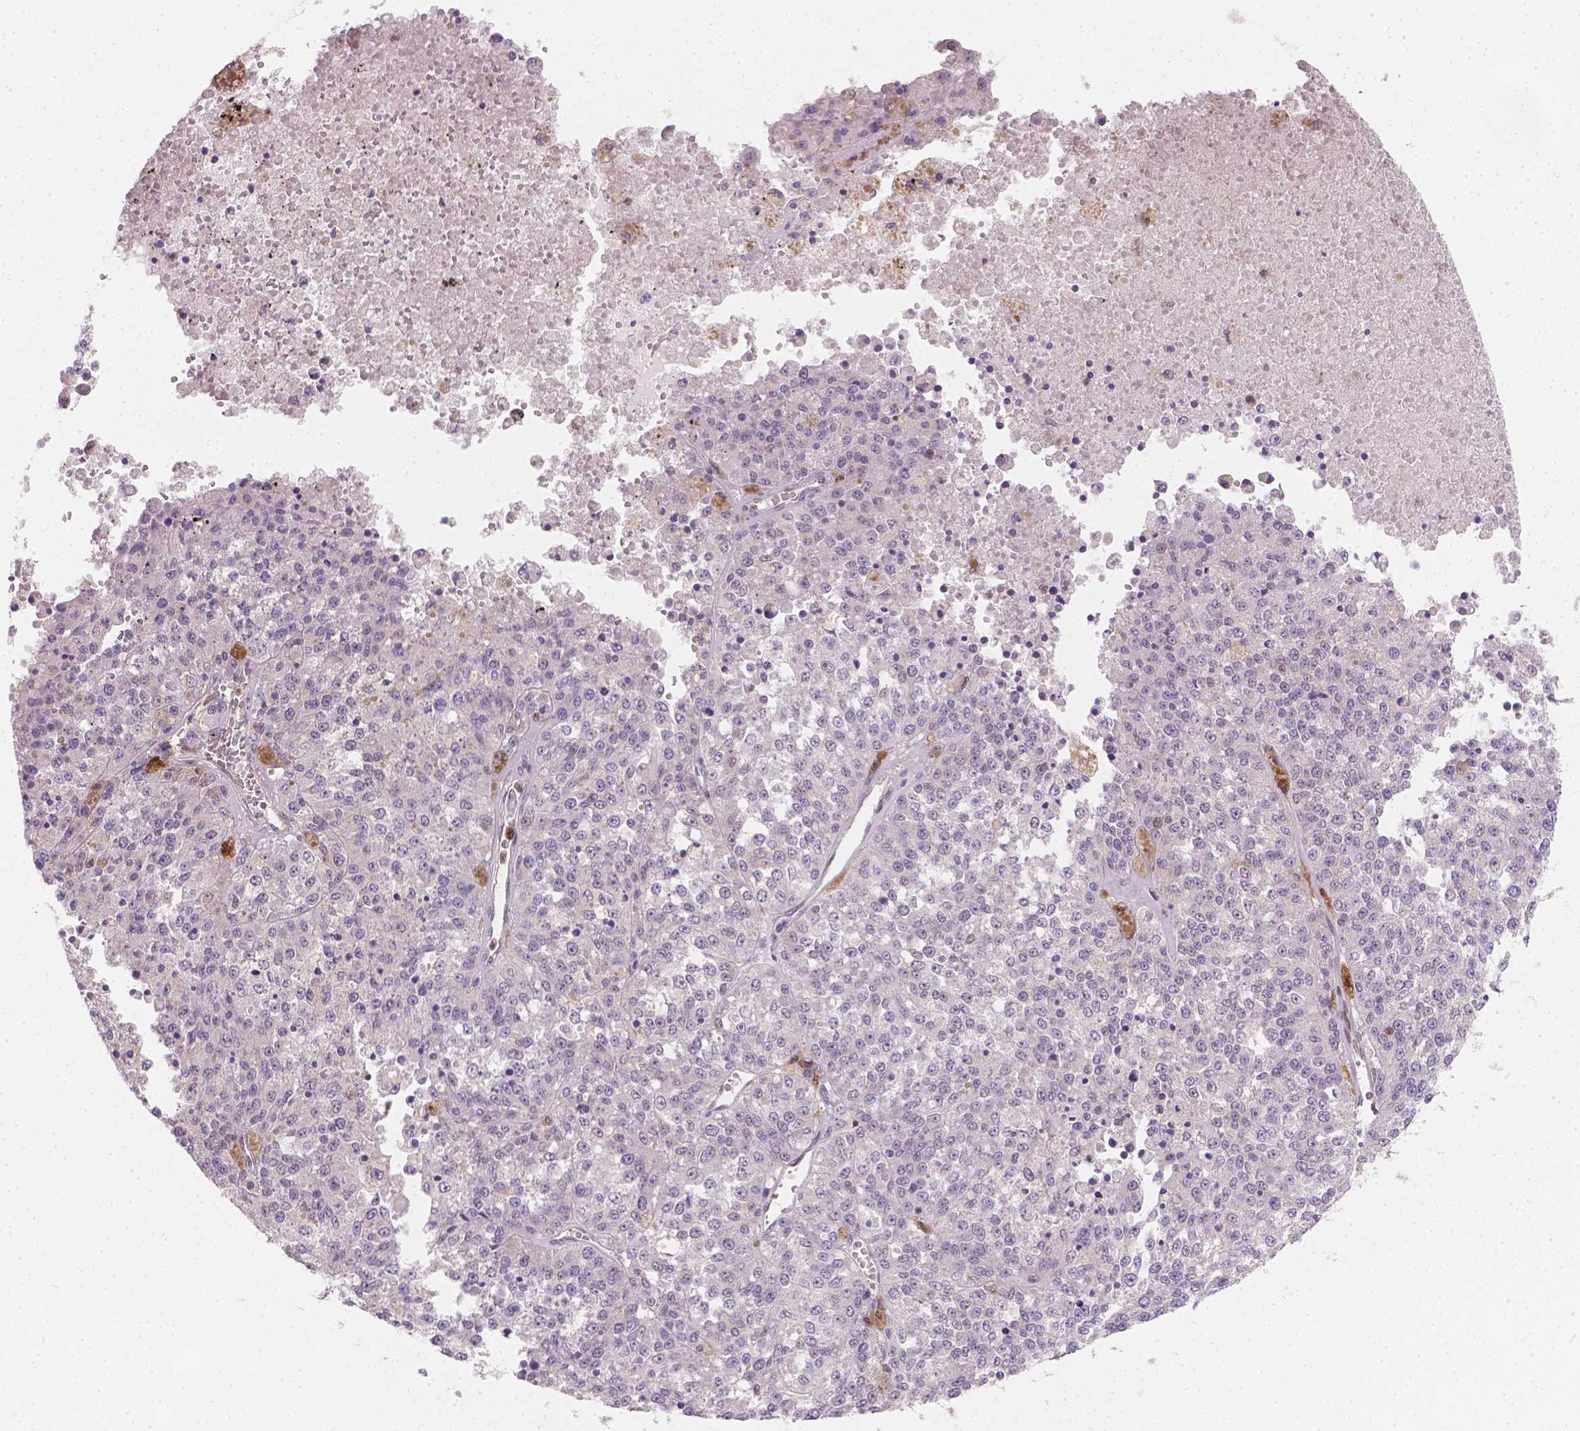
{"staining": {"intensity": "negative", "quantity": "none", "location": "none"}, "tissue": "melanoma", "cell_type": "Tumor cells", "image_type": "cancer", "snomed": [{"axis": "morphology", "description": "Malignant melanoma, Metastatic site"}, {"axis": "topography", "description": "Lymph node"}], "caption": "Protein analysis of melanoma displays no significant positivity in tumor cells. Nuclei are stained in blue.", "gene": "TNFAIP2", "patient": {"sex": "female", "age": 64}}